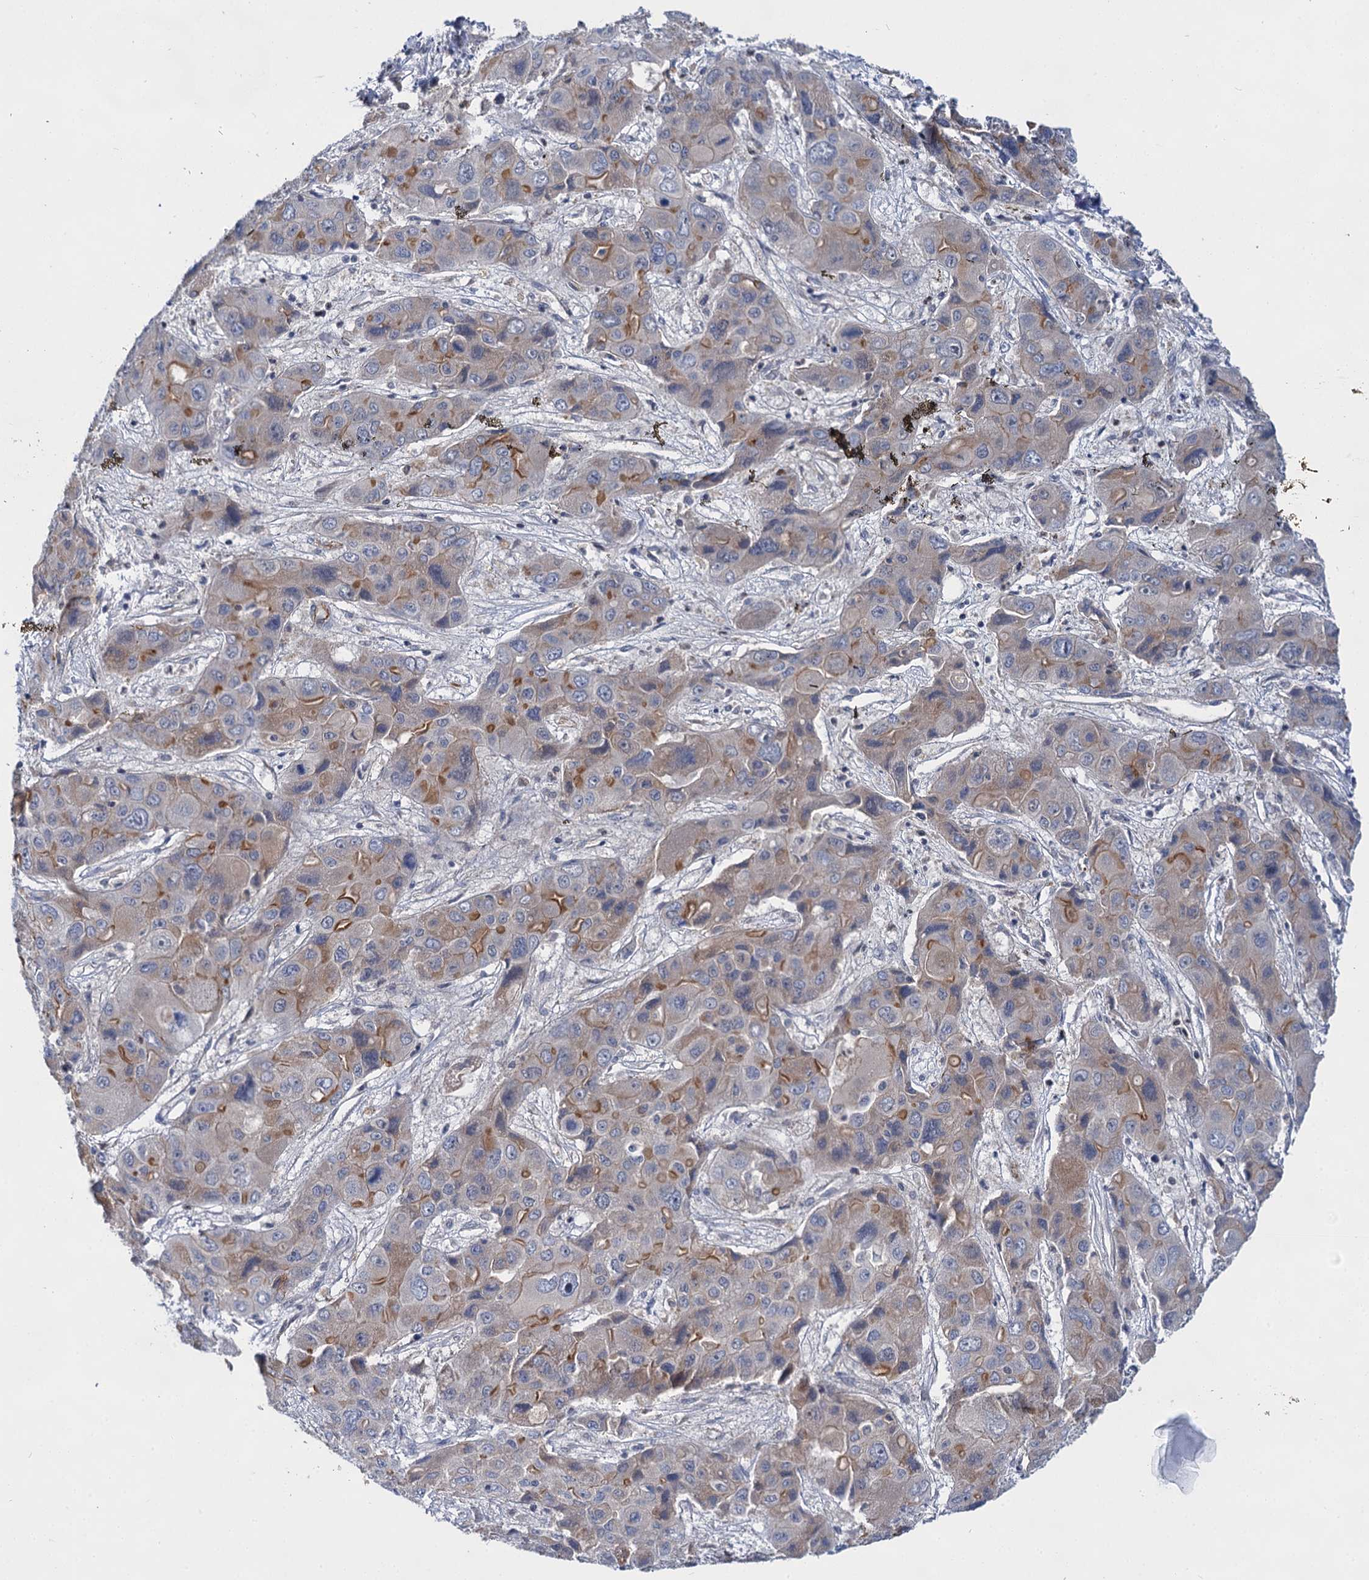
{"staining": {"intensity": "moderate", "quantity": "25%-75%", "location": "cytoplasmic/membranous"}, "tissue": "liver cancer", "cell_type": "Tumor cells", "image_type": "cancer", "snomed": [{"axis": "morphology", "description": "Cholangiocarcinoma"}, {"axis": "topography", "description": "Liver"}], "caption": "Human liver cholangiocarcinoma stained with a brown dye demonstrates moderate cytoplasmic/membranous positive positivity in approximately 25%-75% of tumor cells.", "gene": "ABLIM1", "patient": {"sex": "male", "age": 67}}